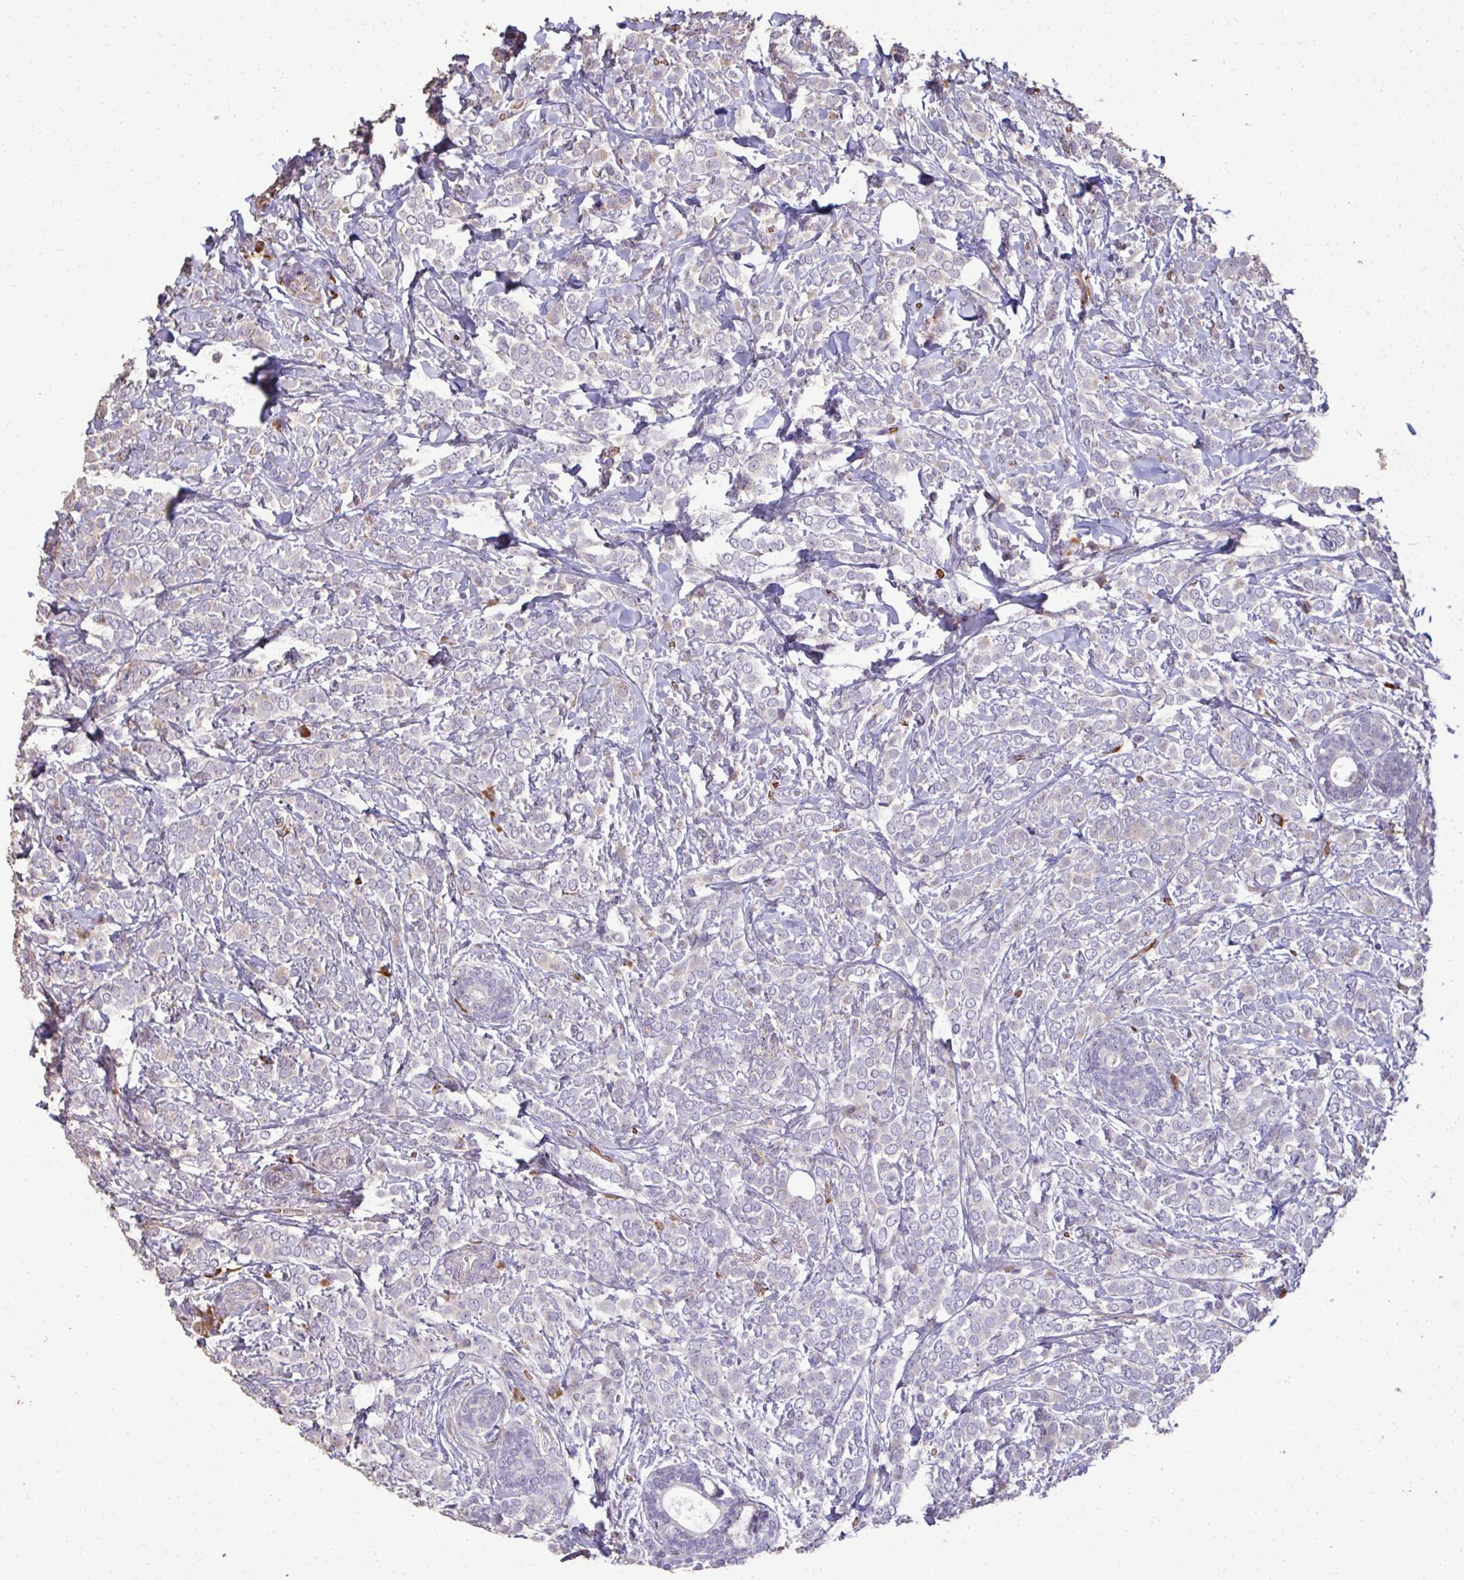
{"staining": {"intensity": "negative", "quantity": "none", "location": "none"}, "tissue": "breast cancer", "cell_type": "Tumor cells", "image_type": "cancer", "snomed": [{"axis": "morphology", "description": "Lobular carcinoma"}, {"axis": "topography", "description": "Breast"}], "caption": "Image shows no protein expression in tumor cells of breast lobular carcinoma tissue.", "gene": "FIBCD1", "patient": {"sex": "female", "age": 49}}